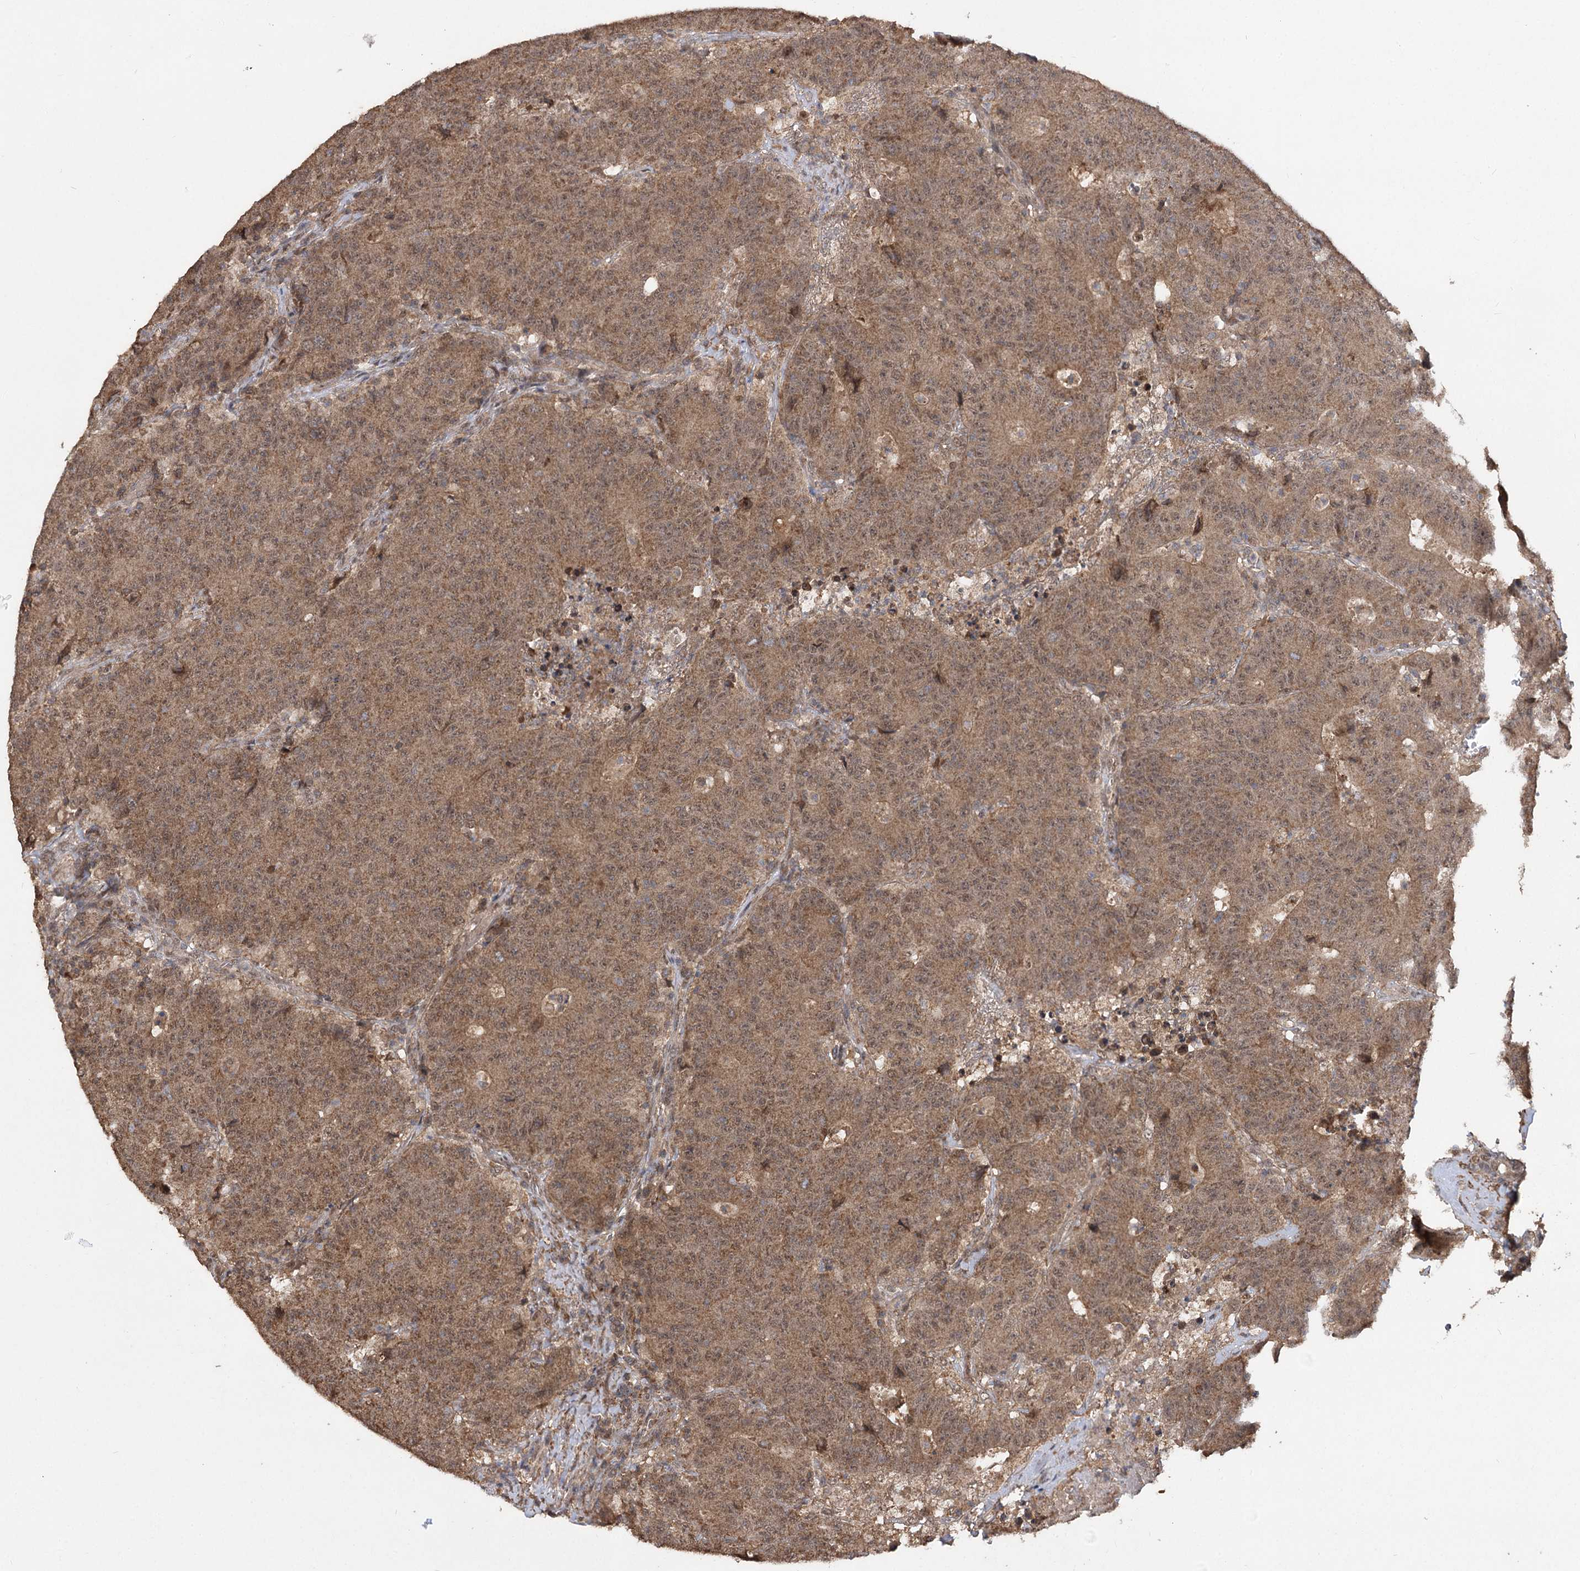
{"staining": {"intensity": "moderate", "quantity": ">75%", "location": "cytoplasmic/membranous,nuclear"}, "tissue": "colorectal cancer", "cell_type": "Tumor cells", "image_type": "cancer", "snomed": [{"axis": "morphology", "description": "Adenocarcinoma, NOS"}, {"axis": "topography", "description": "Colon"}], "caption": "High-power microscopy captured an immunohistochemistry (IHC) photomicrograph of colorectal cancer (adenocarcinoma), revealing moderate cytoplasmic/membranous and nuclear positivity in about >75% of tumor cells. (Stains: DAB in brown, nuclei in blue, Microscopy: brightfield microscopy at high magnification).", "gene": "TENM2", "patient": {"sex": "female", "age": 75}}